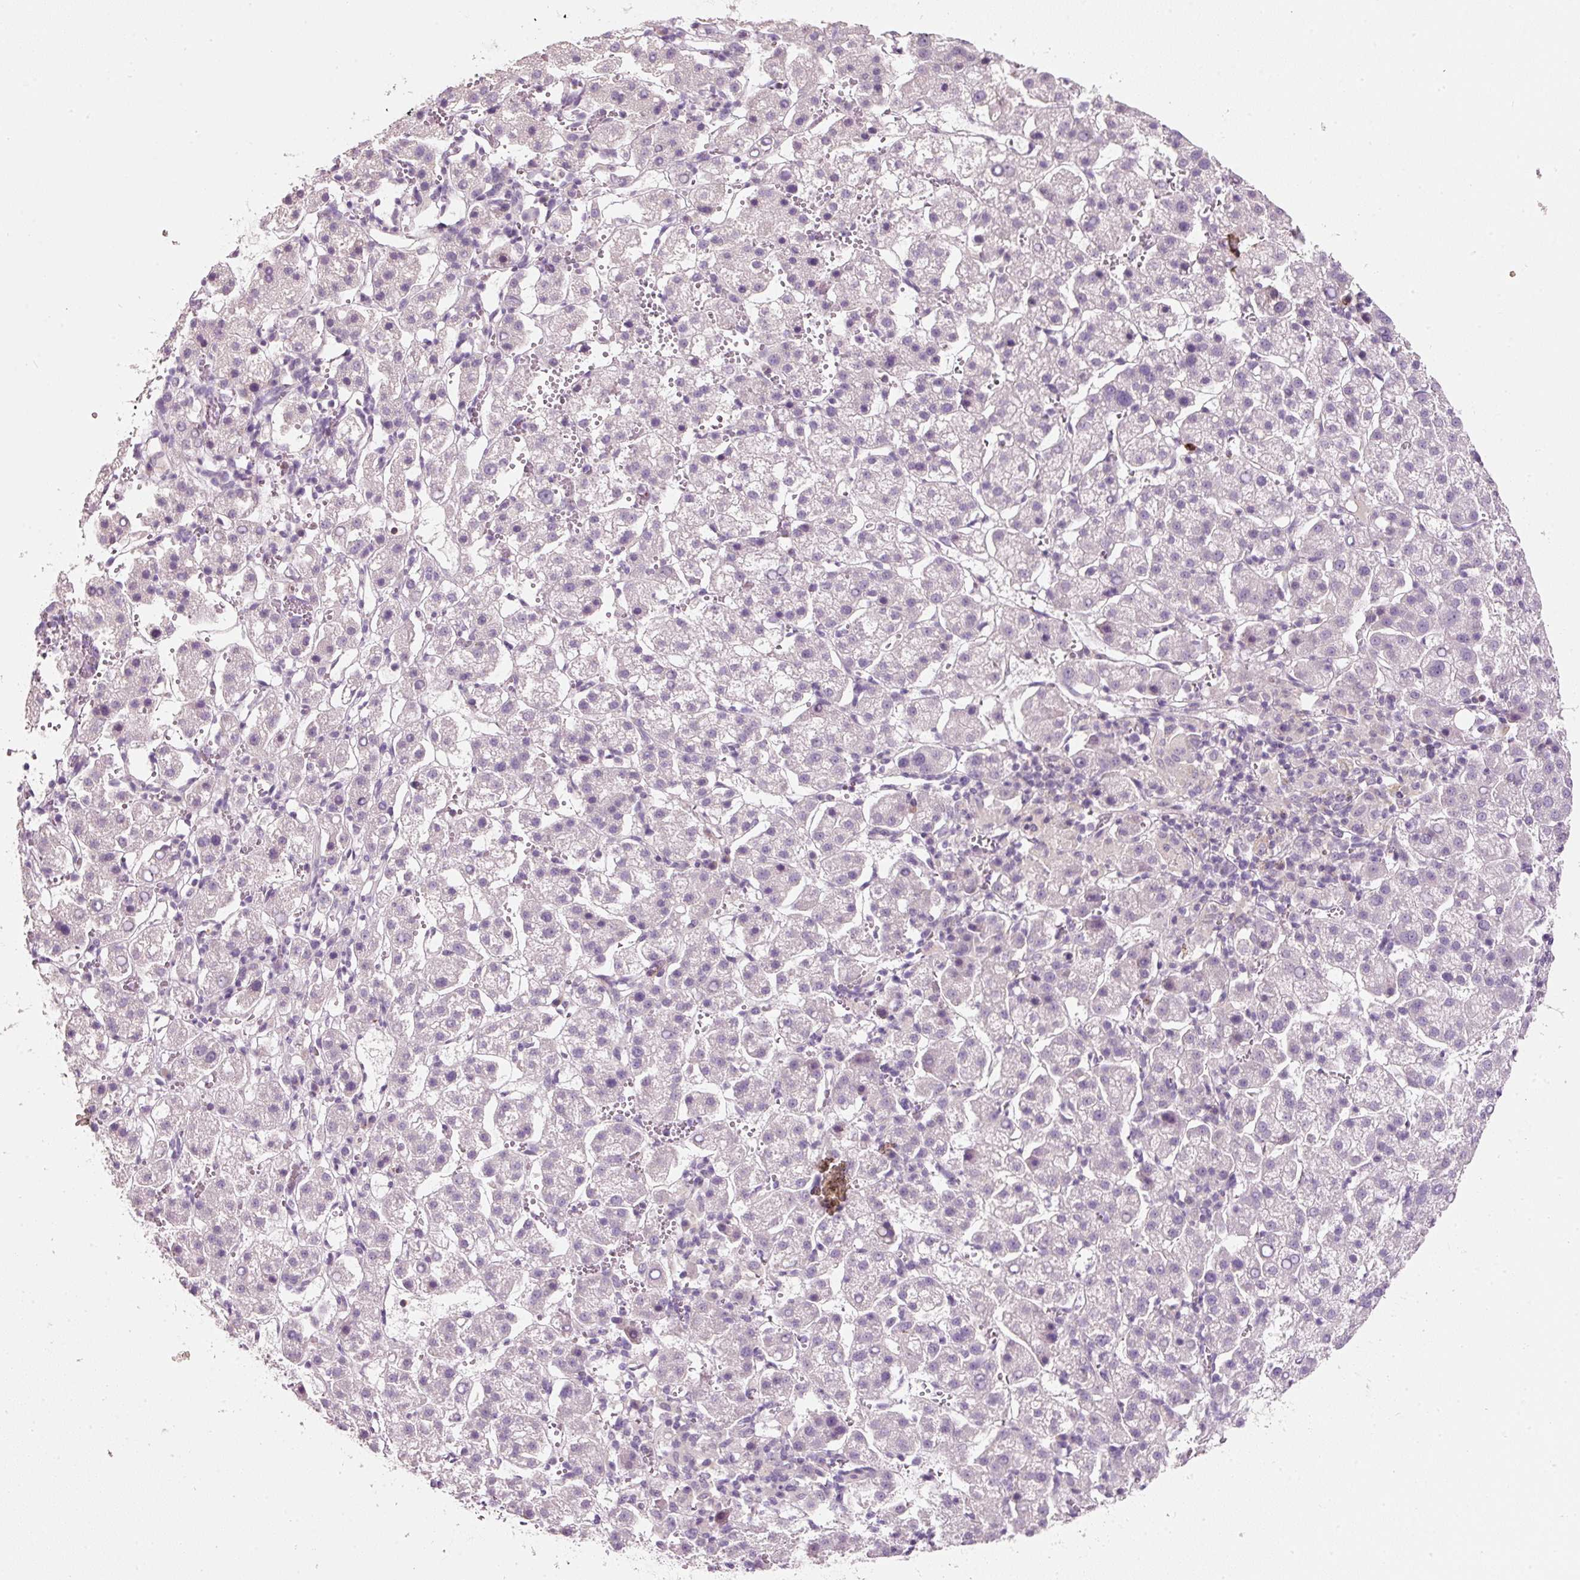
{"staining": {"intensity": "negative", "quantity": "none", "location": "none"}, "tissue": "liver cancer", "cell_type": "Tumor cells", "image_type": "cancer", "snomed": [{"axis": "morphology", "description": "Carcinoma, Hepatocellular, NOS"}, {"axis": "topography", "description": "Liver"}], "caption": "IHC of hepatocellular carcinoma (liver) demonstrates no expression in tumor cells. Nuclei are stained in blue.", "gene": "FAM78B", "patient": {"sex": "female", "age": 58}}